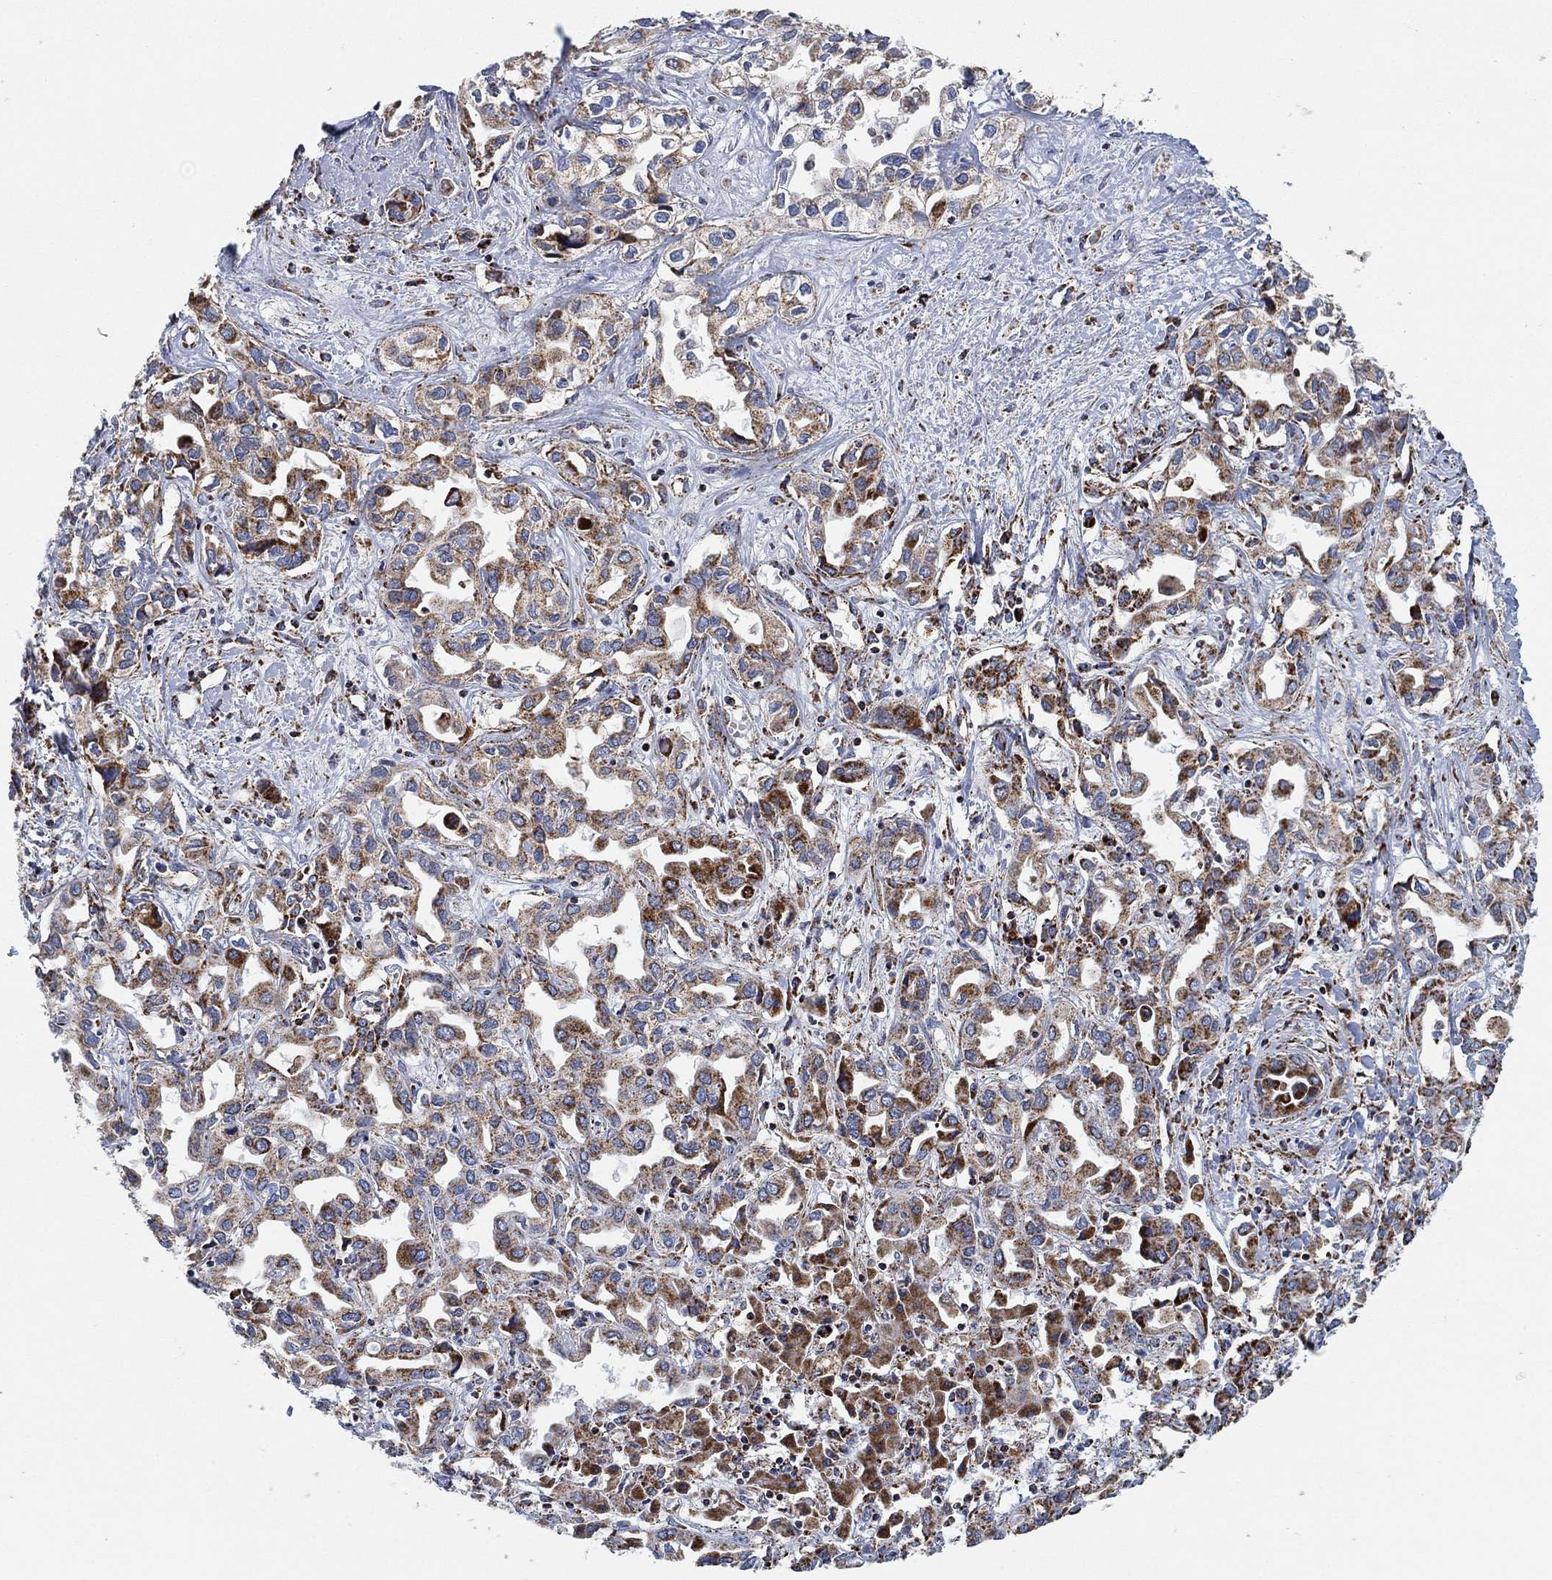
{"staining": {"intensity": "strong", "quantity": "<25%", "location": "cytoplasmic/membranous"}, "tissue": "liver cancer", "cell_type": "Tumor cells", "image_type": "cancer", "snomed": [{"axis": "morphology", "description": "Cholangiocarcinoma"}, {"axis": "topography", "description": "Liver"}], "caption": "A high-resolution micrograph shows IHC staining of cholangiocarcinoma (liver), which demonstrates strong cytoplasmic/membranous positivity in approximately <25% of tumor cells.", "gene": "NDUFS3", "patient": {"sex": "female", "age": 64}}